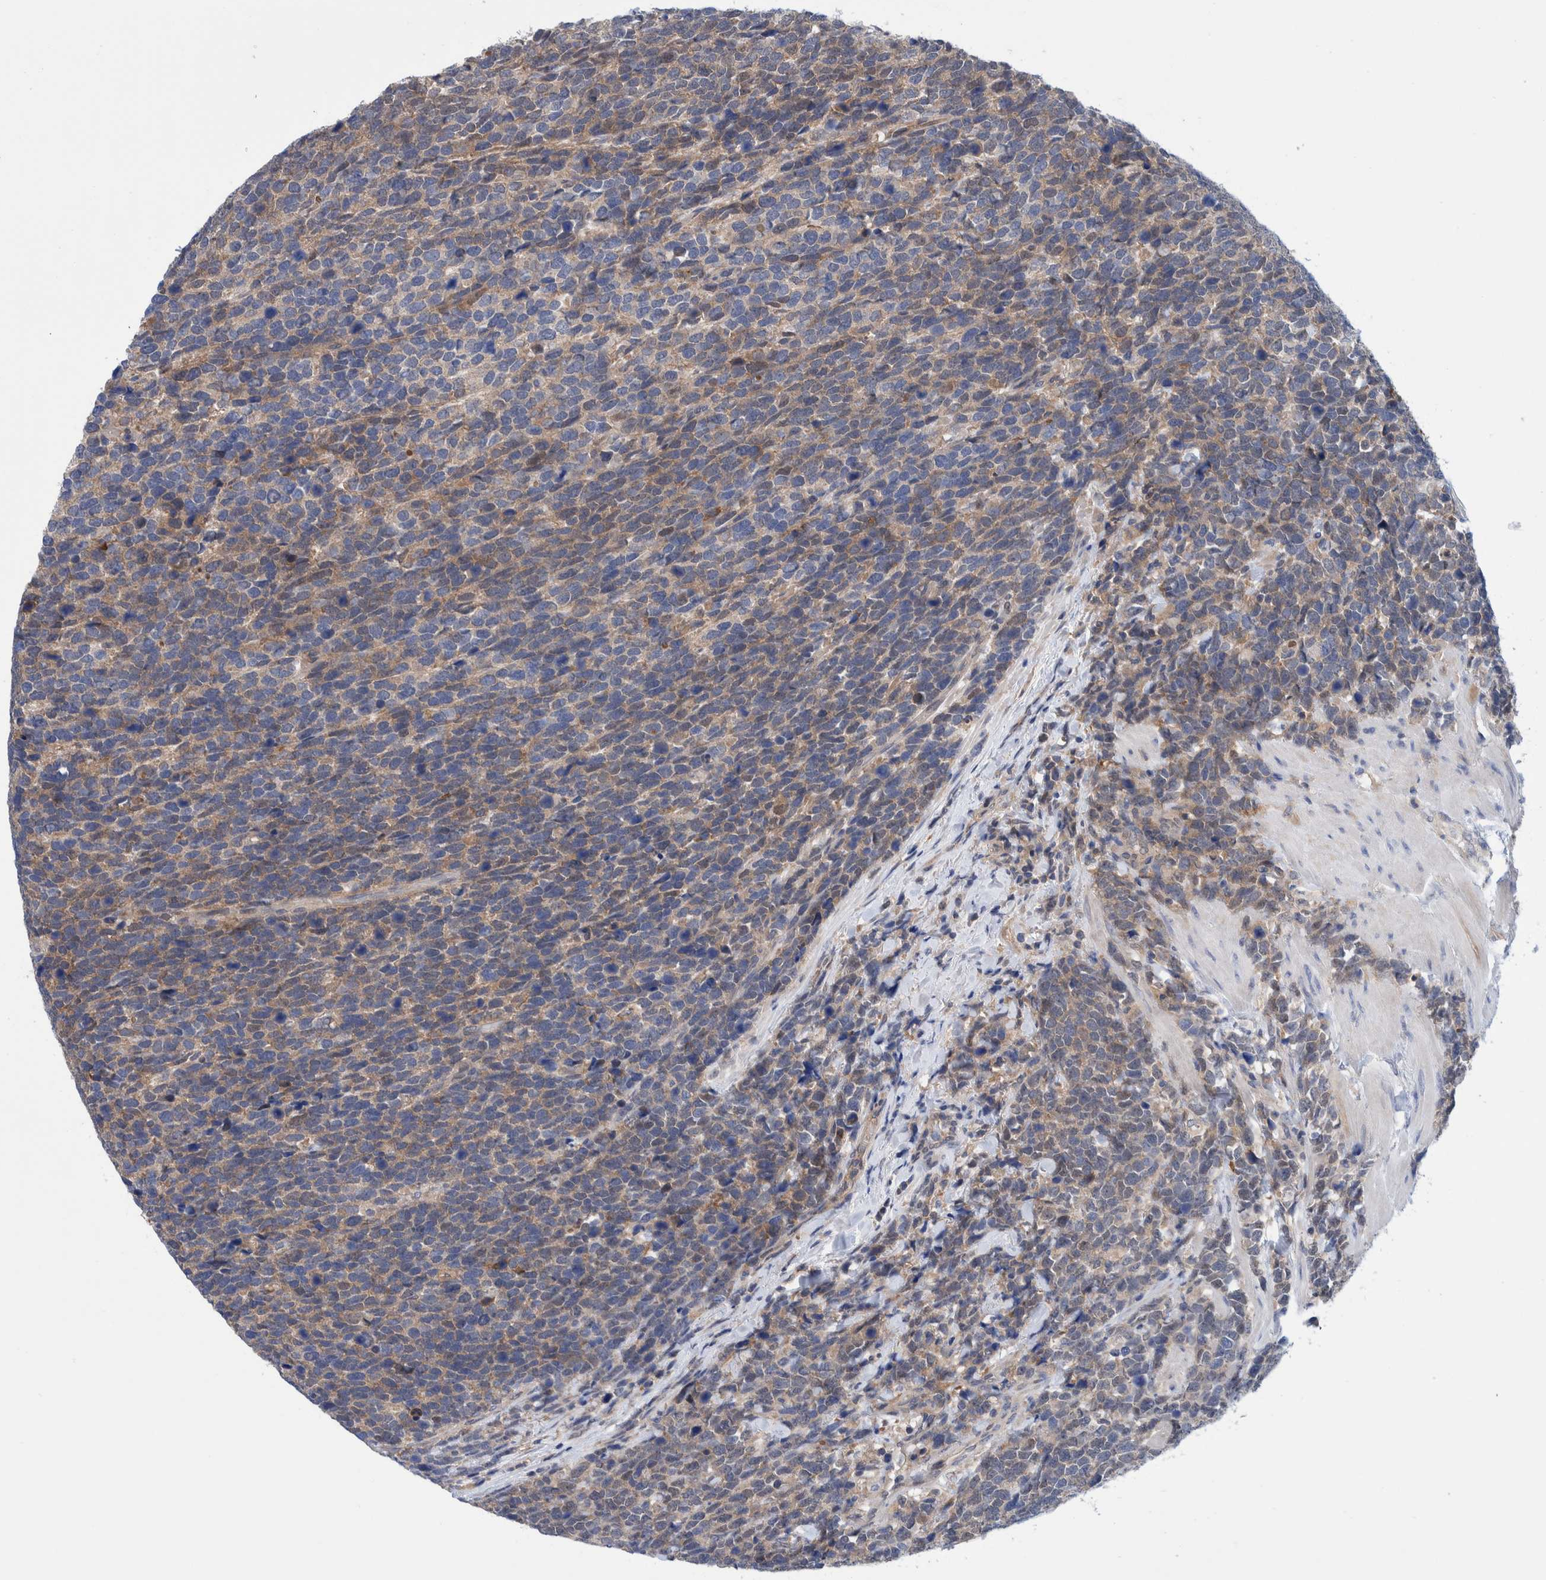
{"staining": {"intensity": "weak", "quantity": ">75%", "location": "cytoplasmic/membranous,nuclear"}, "tissue": "urothelial cancer", "cell_type": "Tumor cells", "image_type": "cancer", "snomed": [{"axis": "morphology", "description": "Urothelial carcinoma, High grade"}, {"axis": "topography", "description": "Urinary bladder"}], "caption": "Weak cytoplasmic/membranous and nuclear staining for a protein is identified in approximately >75% of tumor cells of high-grade urothelial carcinoma using IHC.", "gene": "PFAS", "patient": {"sex": "female", "age": 82}}